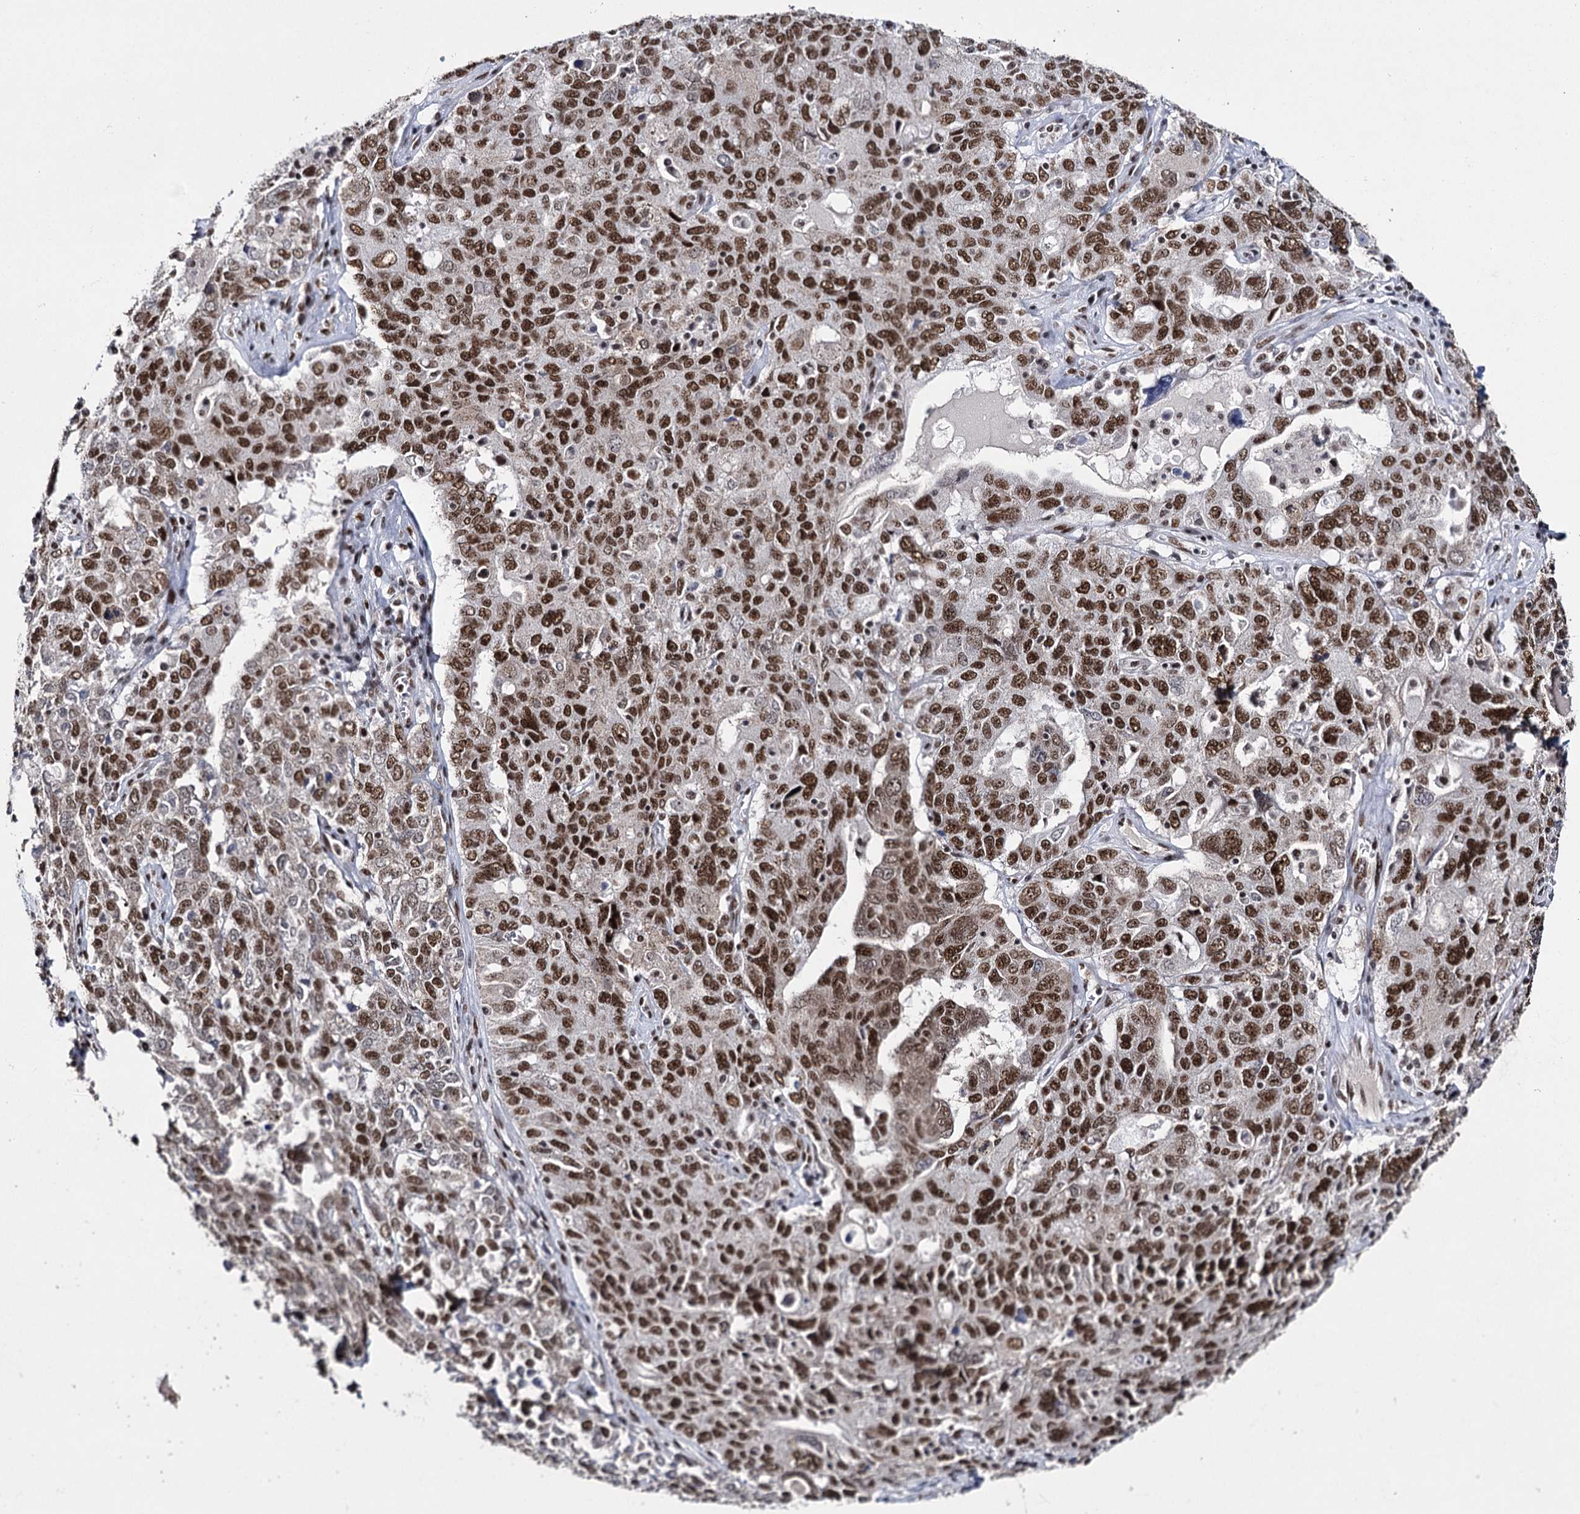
{"staining": {"intensity": "moderate", "quantity": ">75%", "location": "nuclear"}, "tissue": "ovarian cancer", "cell_type": "Tumor cells", "image_type": "cancer", "snomed": [{"axis": "morphology", "description": "Carcinoma, endometroid"}, {"axis": "topography", "description": "Ovary"}], "caption": "Endometroid carcinoma (ovarian) stained with DAB (3,3'-diaminobenzidine) immunohistochemistry (IHC) exhibits medium levels of moderate nuclear staining in about >75% of tumor cells.", "gene": "SCAF8", "patient": {"sex": "female", "age": 62}}